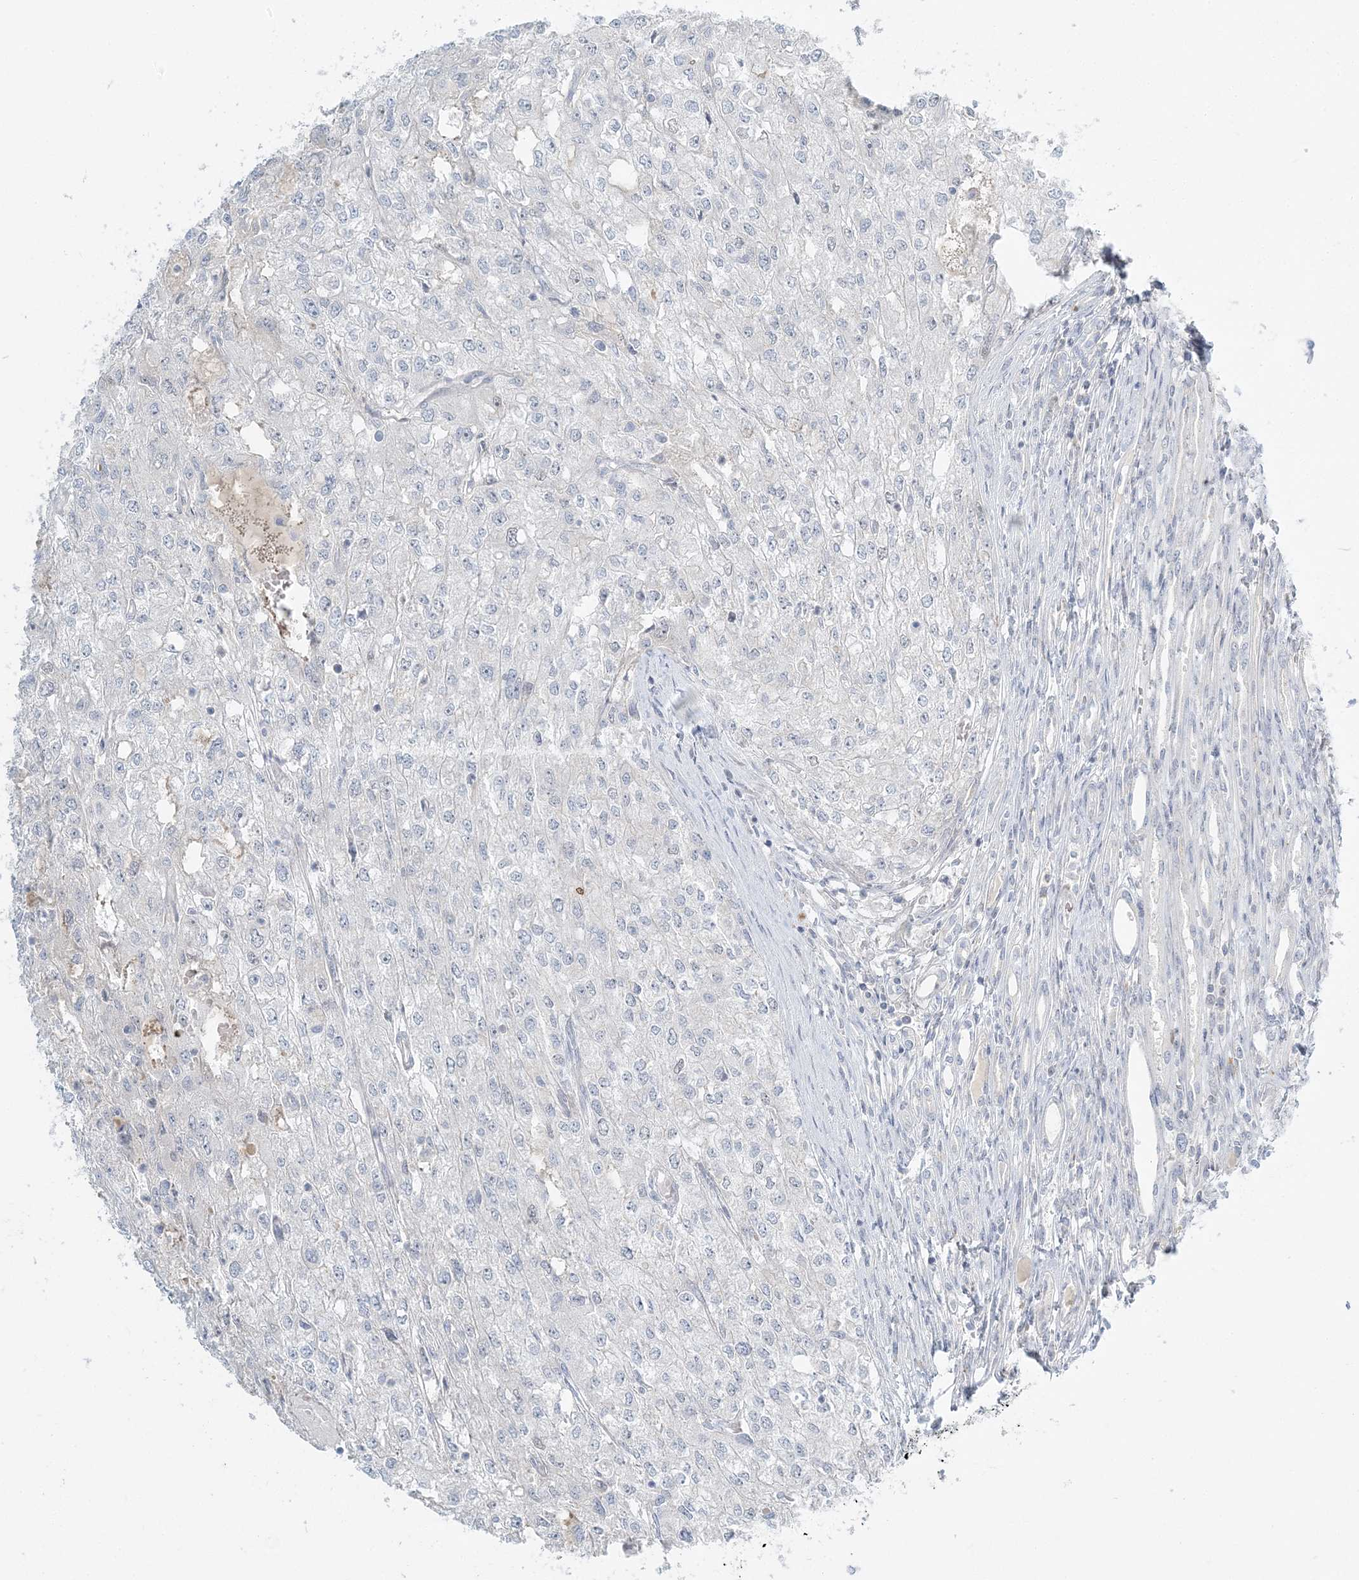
{"staining": {"intensity": "negative", "quantity": "none", "location": "none"}, "tissue": "renal cancer", "cell_type": "Tumor cells", "image_type": "cancer", "snomed": [{"axis": "morphology", "description": "Adenocarcinoma, NOS"}, {"axis": "topography", "description": "Kidney"}], "caption": "This is a histopathology image of IHC staining of renal adenocarcinoma, which shows no expression in tumor cells.", "gene": "NAA11", "patient": {"sex": "female", "age": 54}}